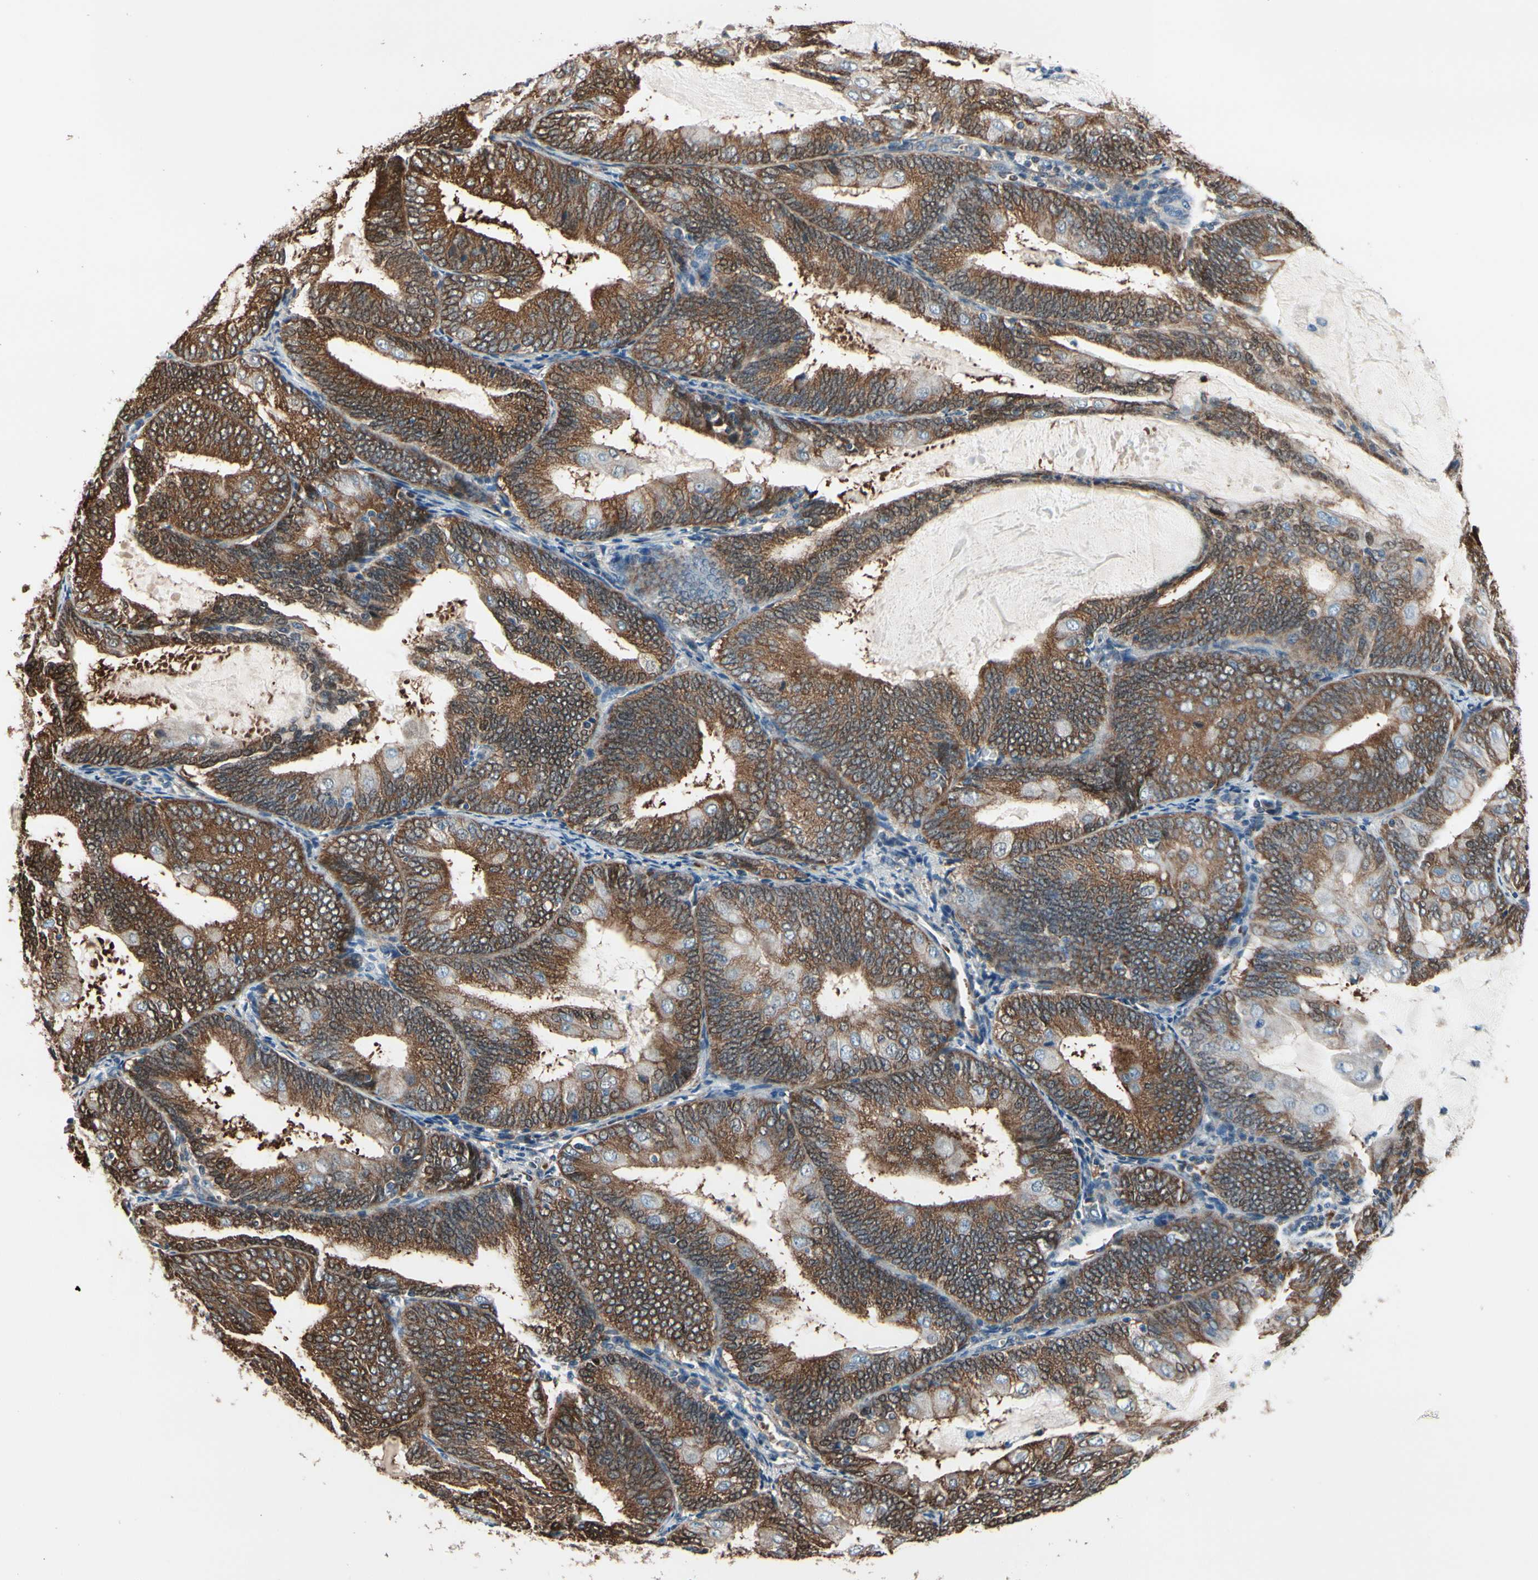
{"staining": {"intensity": "strong", "quantity": ">75%", "location": "cytoplasmic/membranous"}, "tissue": "endometrial cancer", "cell_type": "Tumor cells", "image_type": "cancer", "snomed": [{"axis": "morphology", "description": "Adenocarcinoma, NOS"}, {"axis": "topography", "description": "Endometrium"}], "caption": "Immunohistochemistry (IHC) micrograph of neoplastic tissue: endometrial adenocarcinoma stained using immunohistochemistry demonstrates high levels of strong protein expression localized specifically in the cytoplasmic/membranous of tumor cells, appearing as a cytoplasmic/membranous brown color.", "gene": "PRDX2", "patient": {"sex": "female", "age": 81}}